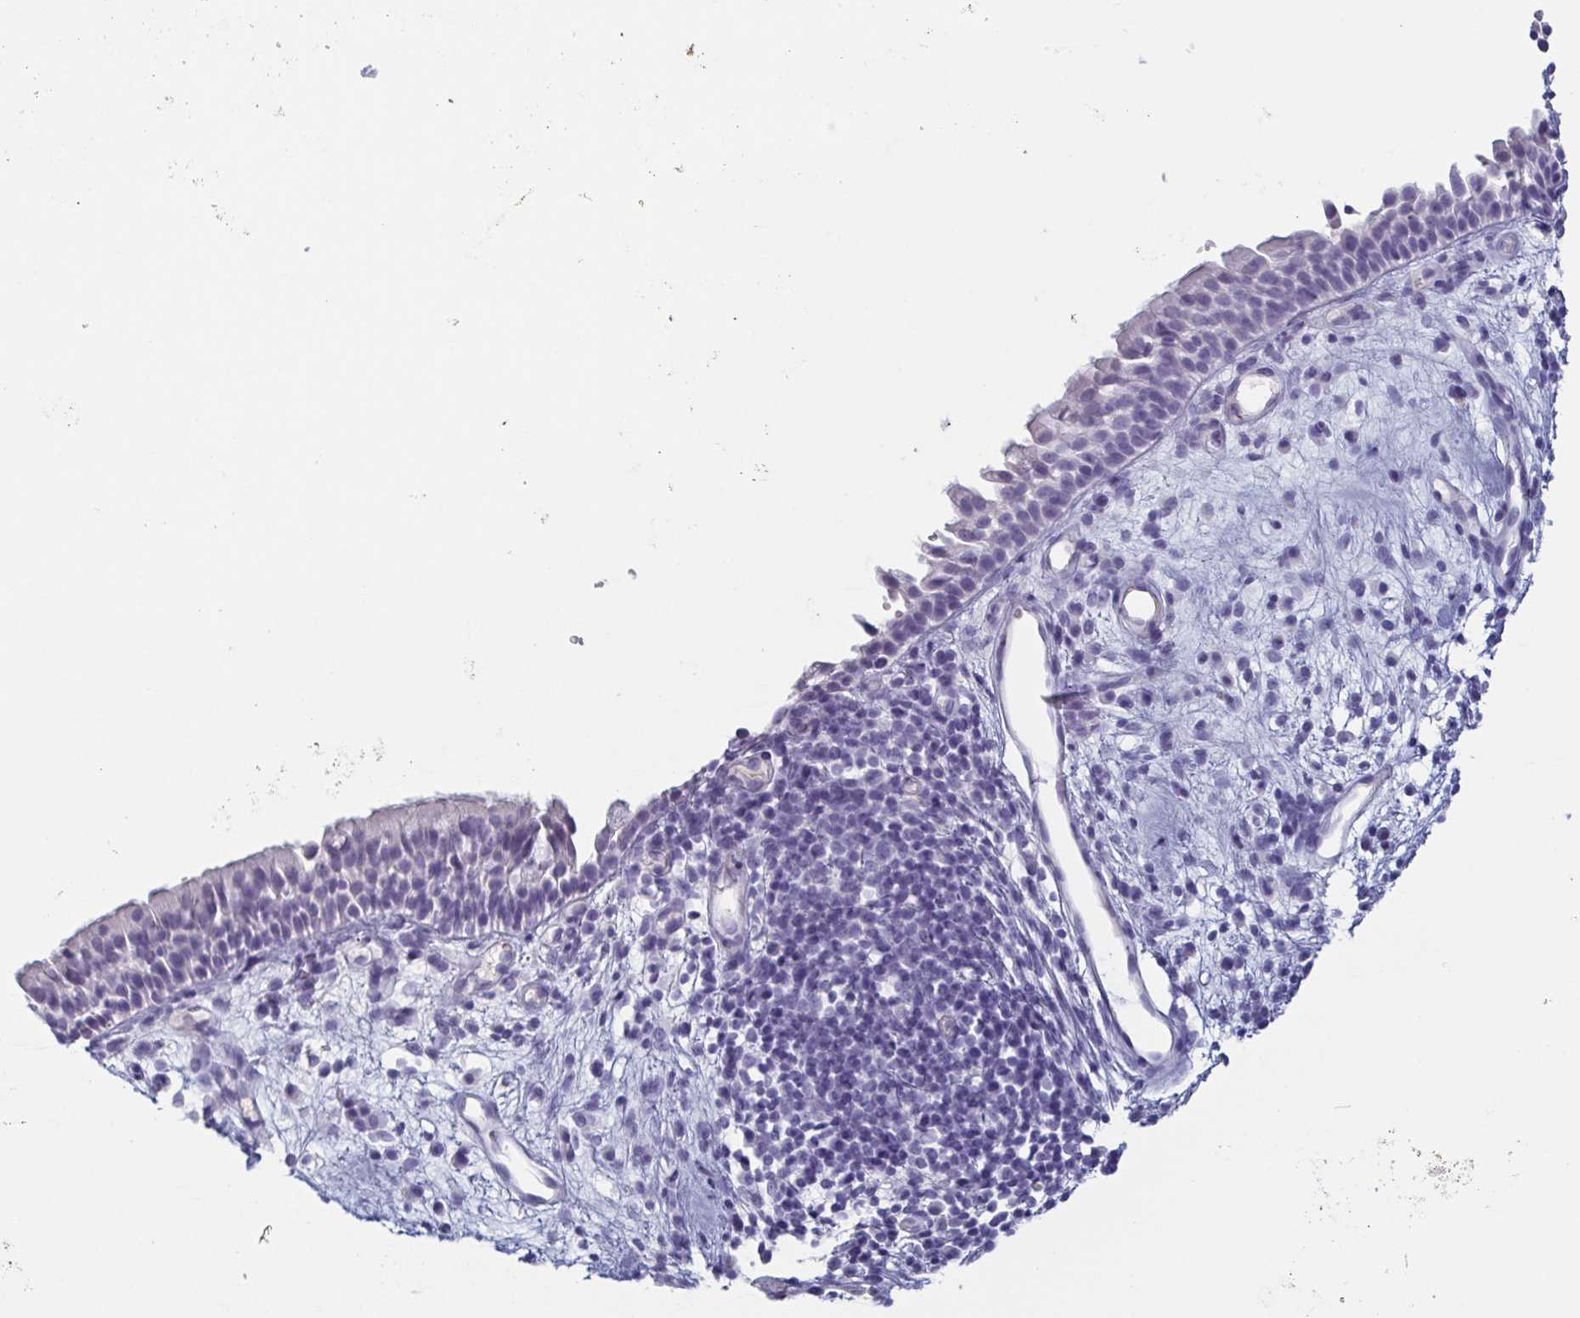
{"staining": {"intensity": "negative", "quantity": "none", "location": "none"}, "tissue": "nasopharynx", "cell_type": "Respiratory epithelial cells", "image_type": "normal", "snomed": [{"axis": "morphology", "description": "Normal tissue, NOS"}, {"axis": "morphology", "description": "Inflammation, NOS"}, {"axis": "topography", "description": "Nasopharynx"}], "caption": "IHC of normal human nasopharynx shows no positivity in respiratory epithelial cells.", "gene": "ITLN1", "patient": {"sex": "male", "age": 54}}